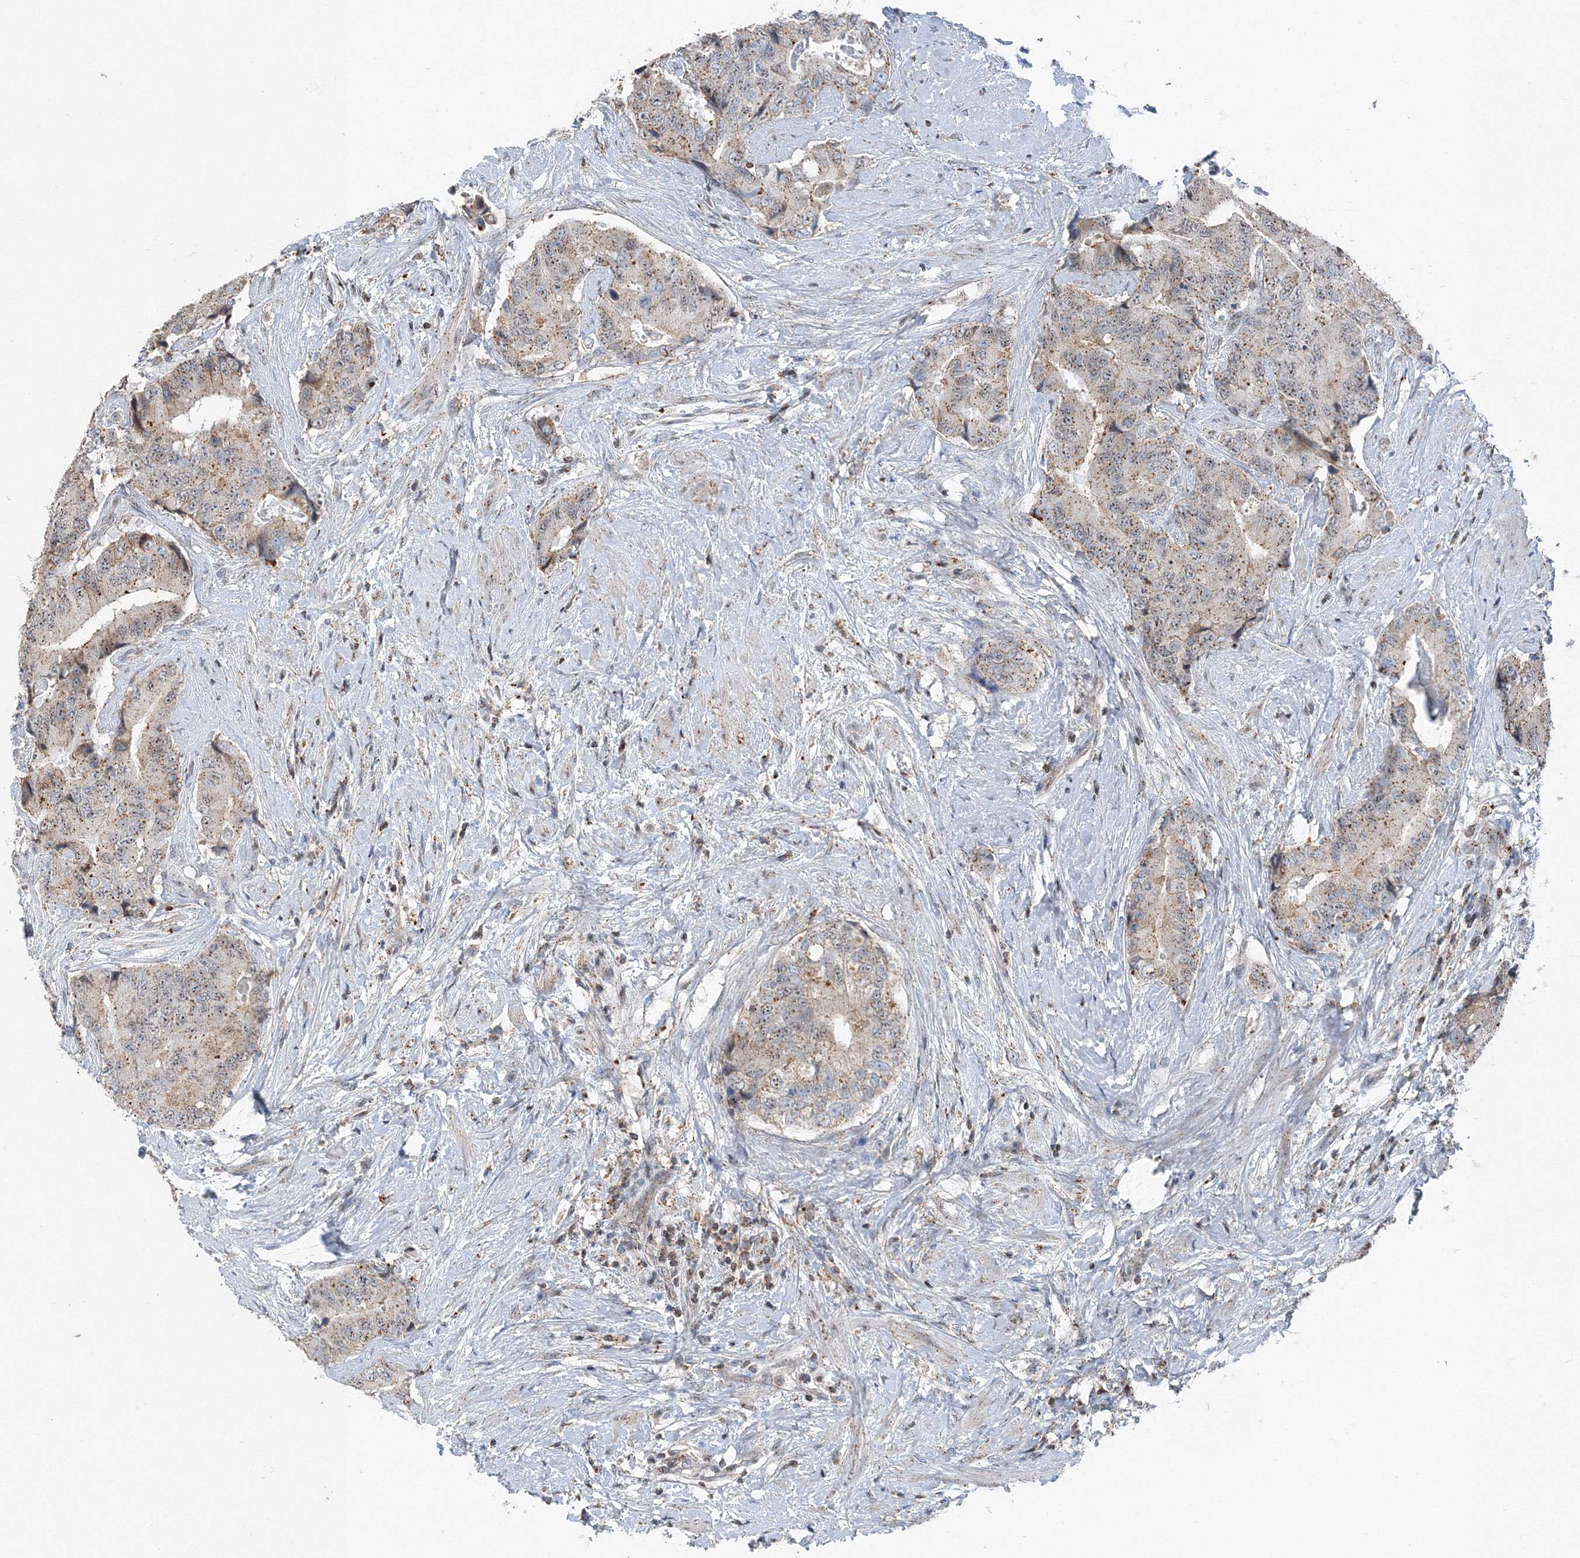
{"staining": {"intensity": "moderate", "quantity": ">75%", "location": "cytoplasmic/membranous"}, "tissue": "prostate cancer", "cell_type": "Tumor cells", "image_type": "cancer", "snomed": [{"axis": "morphology", "description": "Adenocarcinoma, High grade"}, {"axis": "topography", "description": "Prostate"}], "caption": "Immunohistochemical staining of human prostate cancer exhibits moderate cytoplasmic/membranous protein expression in approximately >75% of tumor cells.", "gene": "AASDH", "patient": {"sex": "male", "age": 70}}